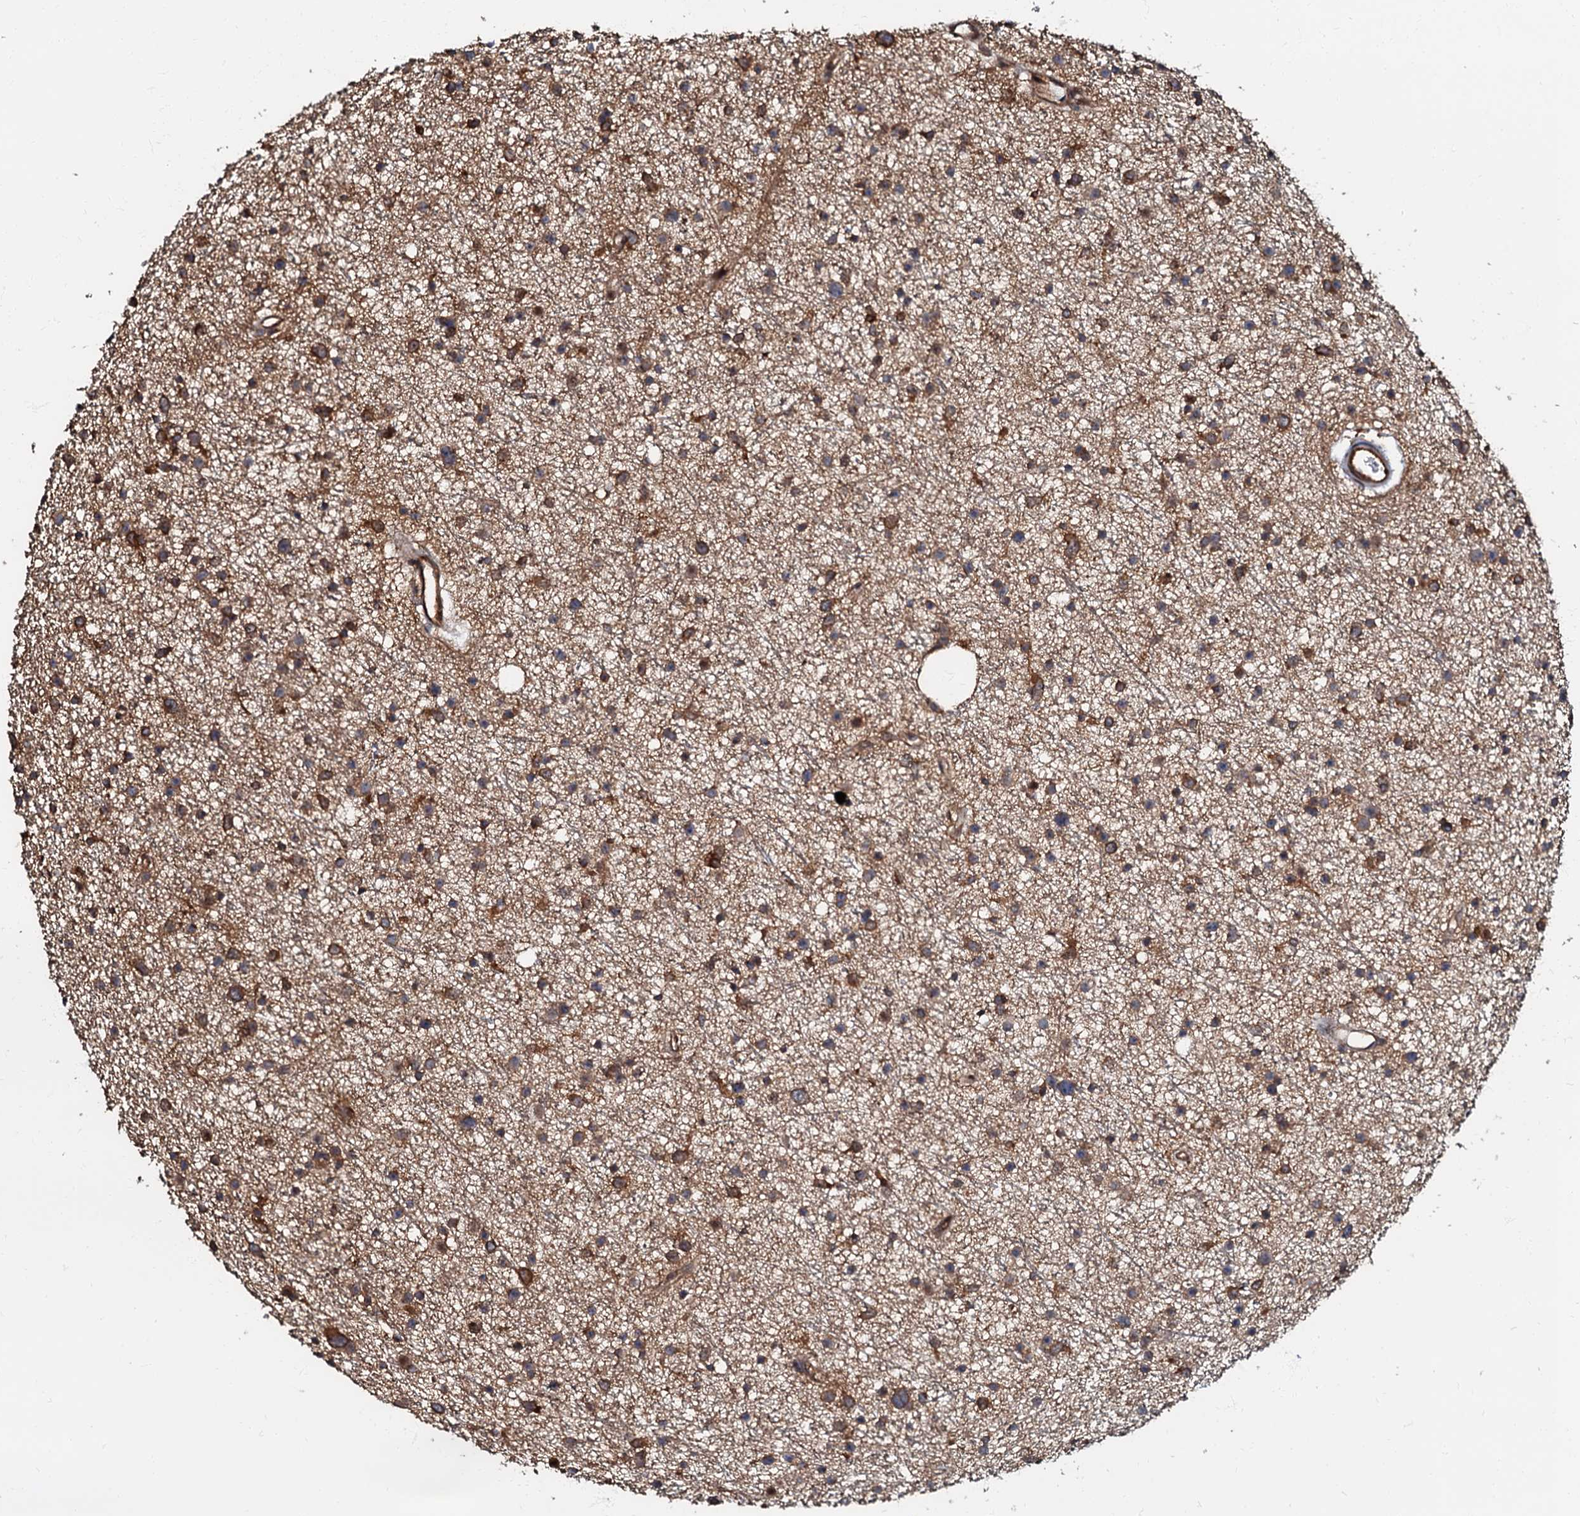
{"staining": {"intensity": "moderate", "quantity": ">75%", "location": "cytoplasmic/membranous"}, "tissue": "glioma", "cell_type": "Tumor cells", "image_type": "cancer", "snomed": [{"axis": "morphology", "description": "Glioma, malignant, Low grade"}, {"axis": "topography", "description": "Cerebral cortex"}], "caption": "Protein expression analysis of human glioma reveals moderate cytoplasmic/membranous expression in approximately >75% of tumor cells.", "gene": "OSBP", "patient": {"sex": "female", "age": 39}}